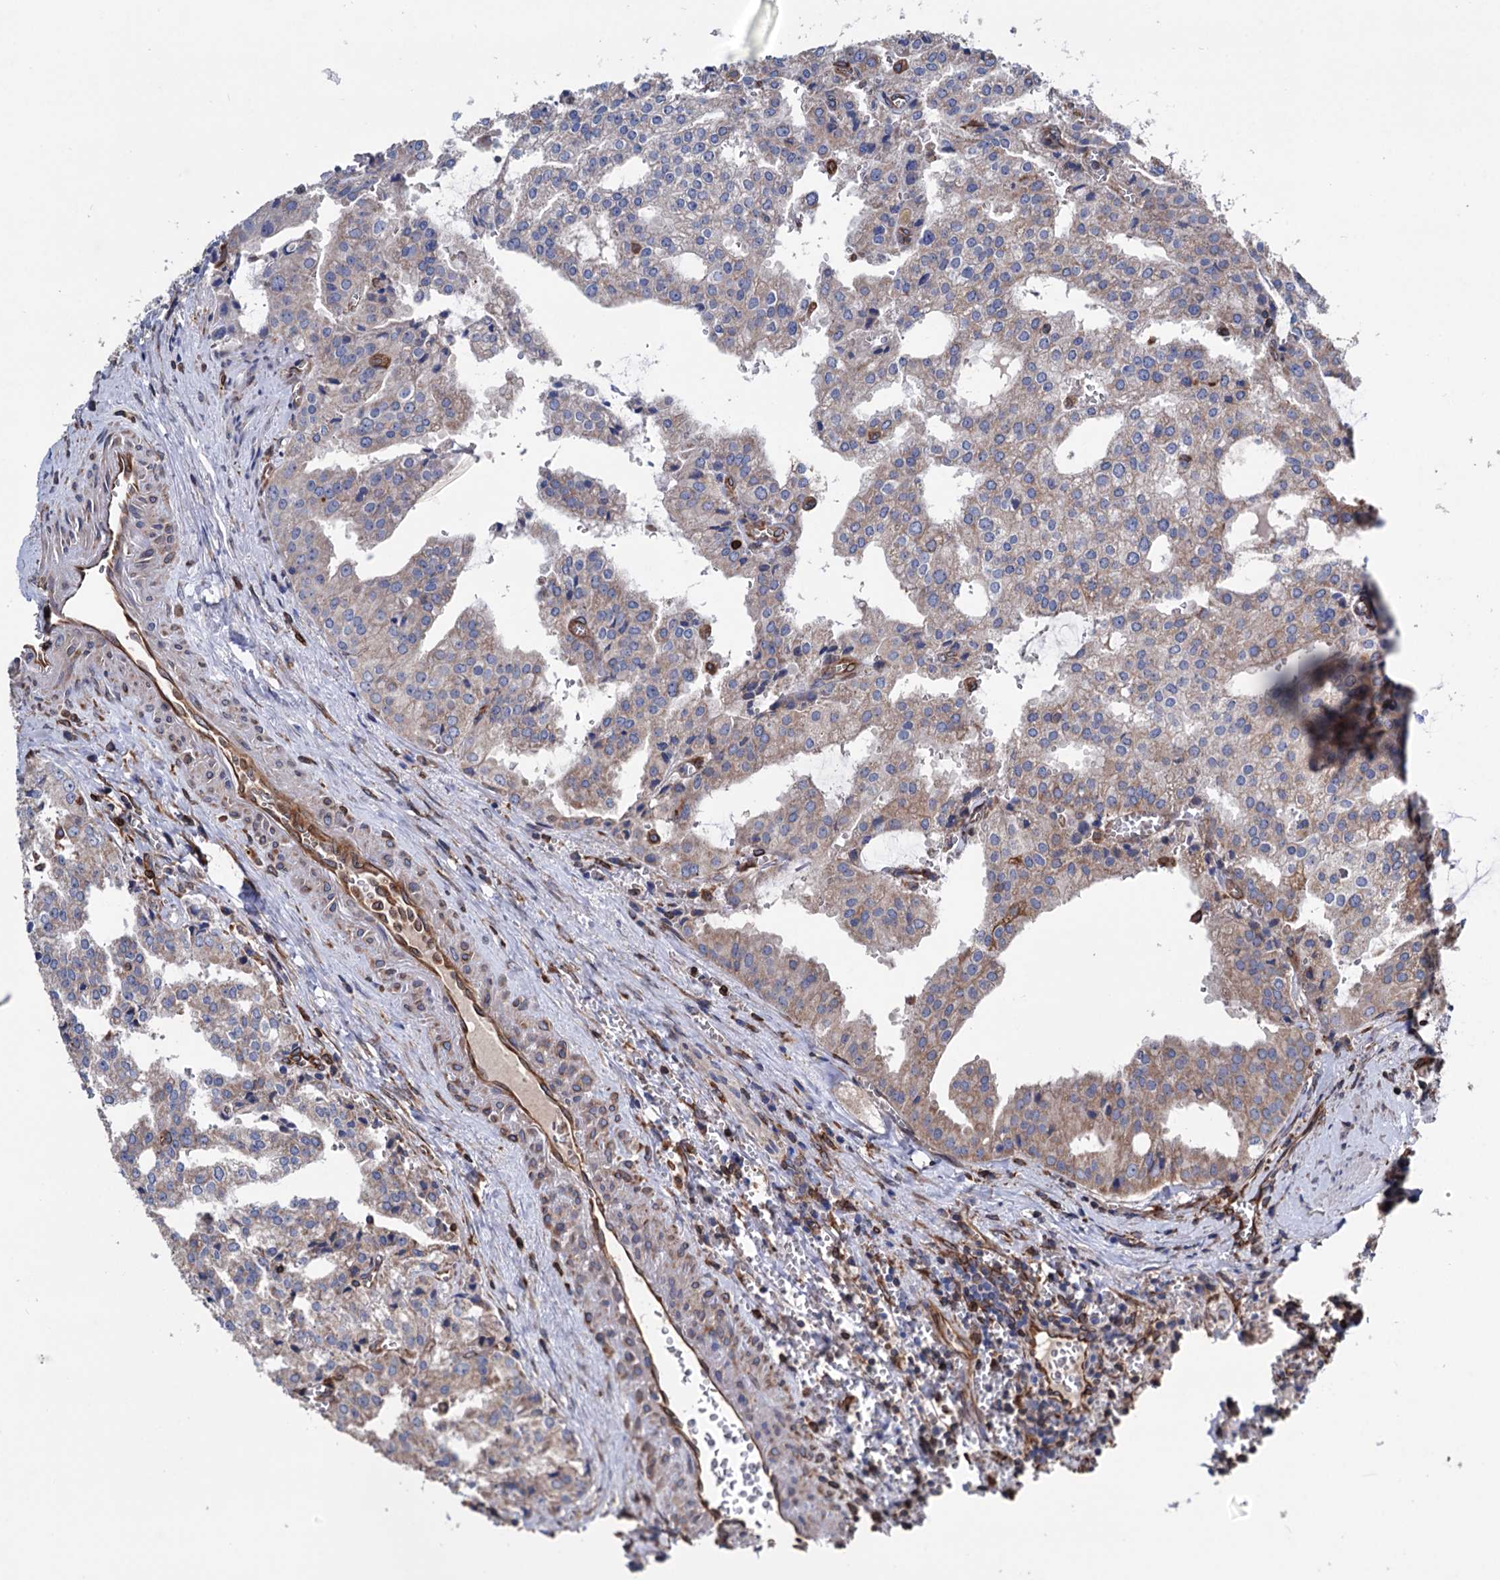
{"staining": {"intensity": "weak", "quantity": "25%-75%", "location": "cytoplasmic/membranous"}, "tissue": "prostate cancer", "cell_type": "Tumor cells", "image_type": "cancer", "snomed": [{"axis": "morphology", "description": "Adenocarcinoma, High grade"}, {"axis": "topography", "description": "Prostate"}], "caption": "Immunohistochemistry (IHC) image of prostate cancer (high-grade adenocarcinoma) stained for a protein (brown), which demonstrates low levels of weak cytoplasmic/membranous expression in about 25%-75% of tumor cells.", "gene": "STING1", "patient": {"sex": "male", "age": 68}}